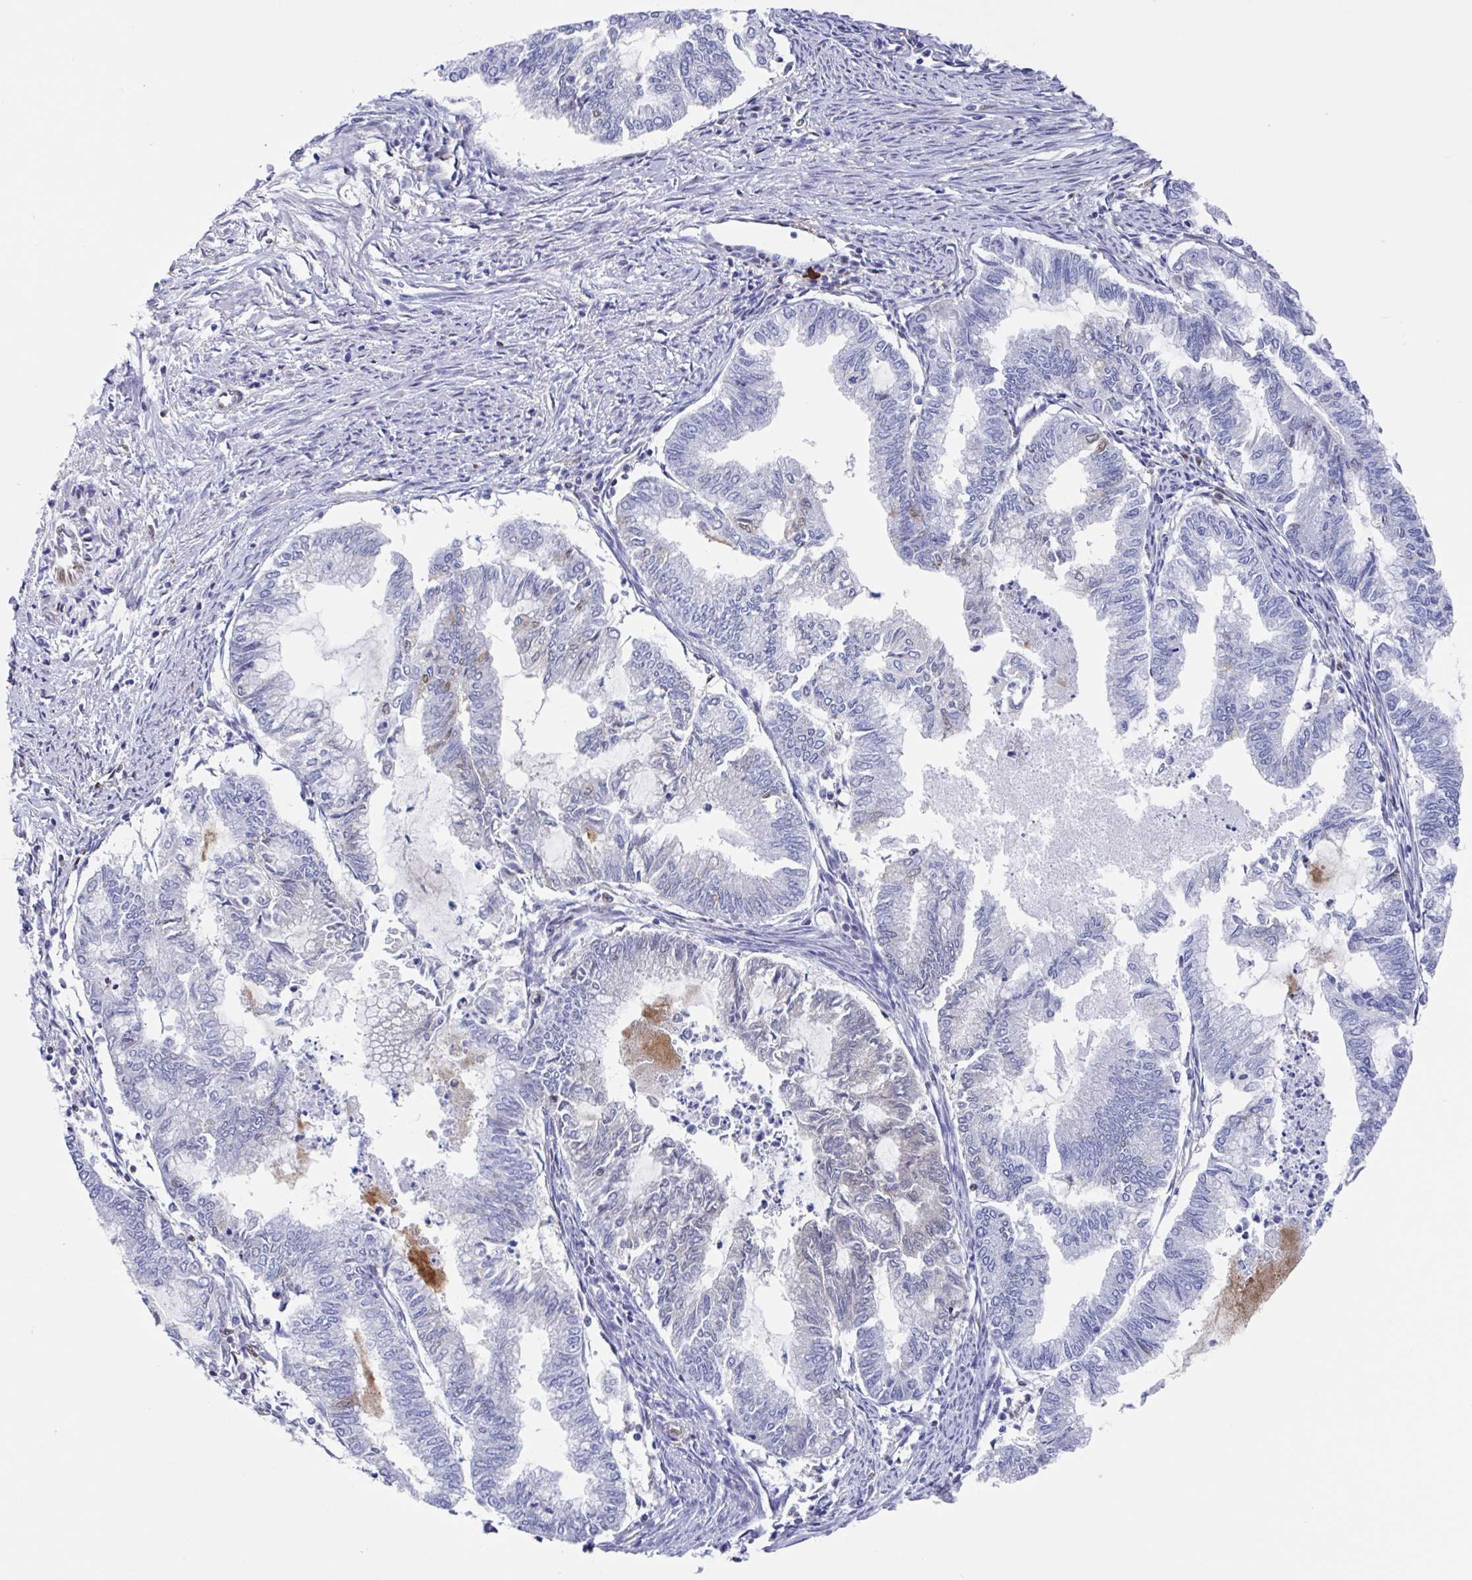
{"staining": {"intensity": "negative", "quantity": "none", "location": "none"}, "tissue": "endometrial cancer", "cell_type": "Tumor cells", "image_type": "cancer", "snomed": [{"axis": "morphology", "description": "Adenocarcinoma, NOS"}, {"axis": "topography", "description": "Endometrium"}], "caption": "IHC of human endometrial cancer displays no staining in tumor cells. (Stains: DAB immunohistochemistry (IHC) with hematoxylin counter stain, Microscopy: brightfield microscopy at high magnification).", "gene": "FCGR3A", "patient": {"sex": "female", "age": 79}}